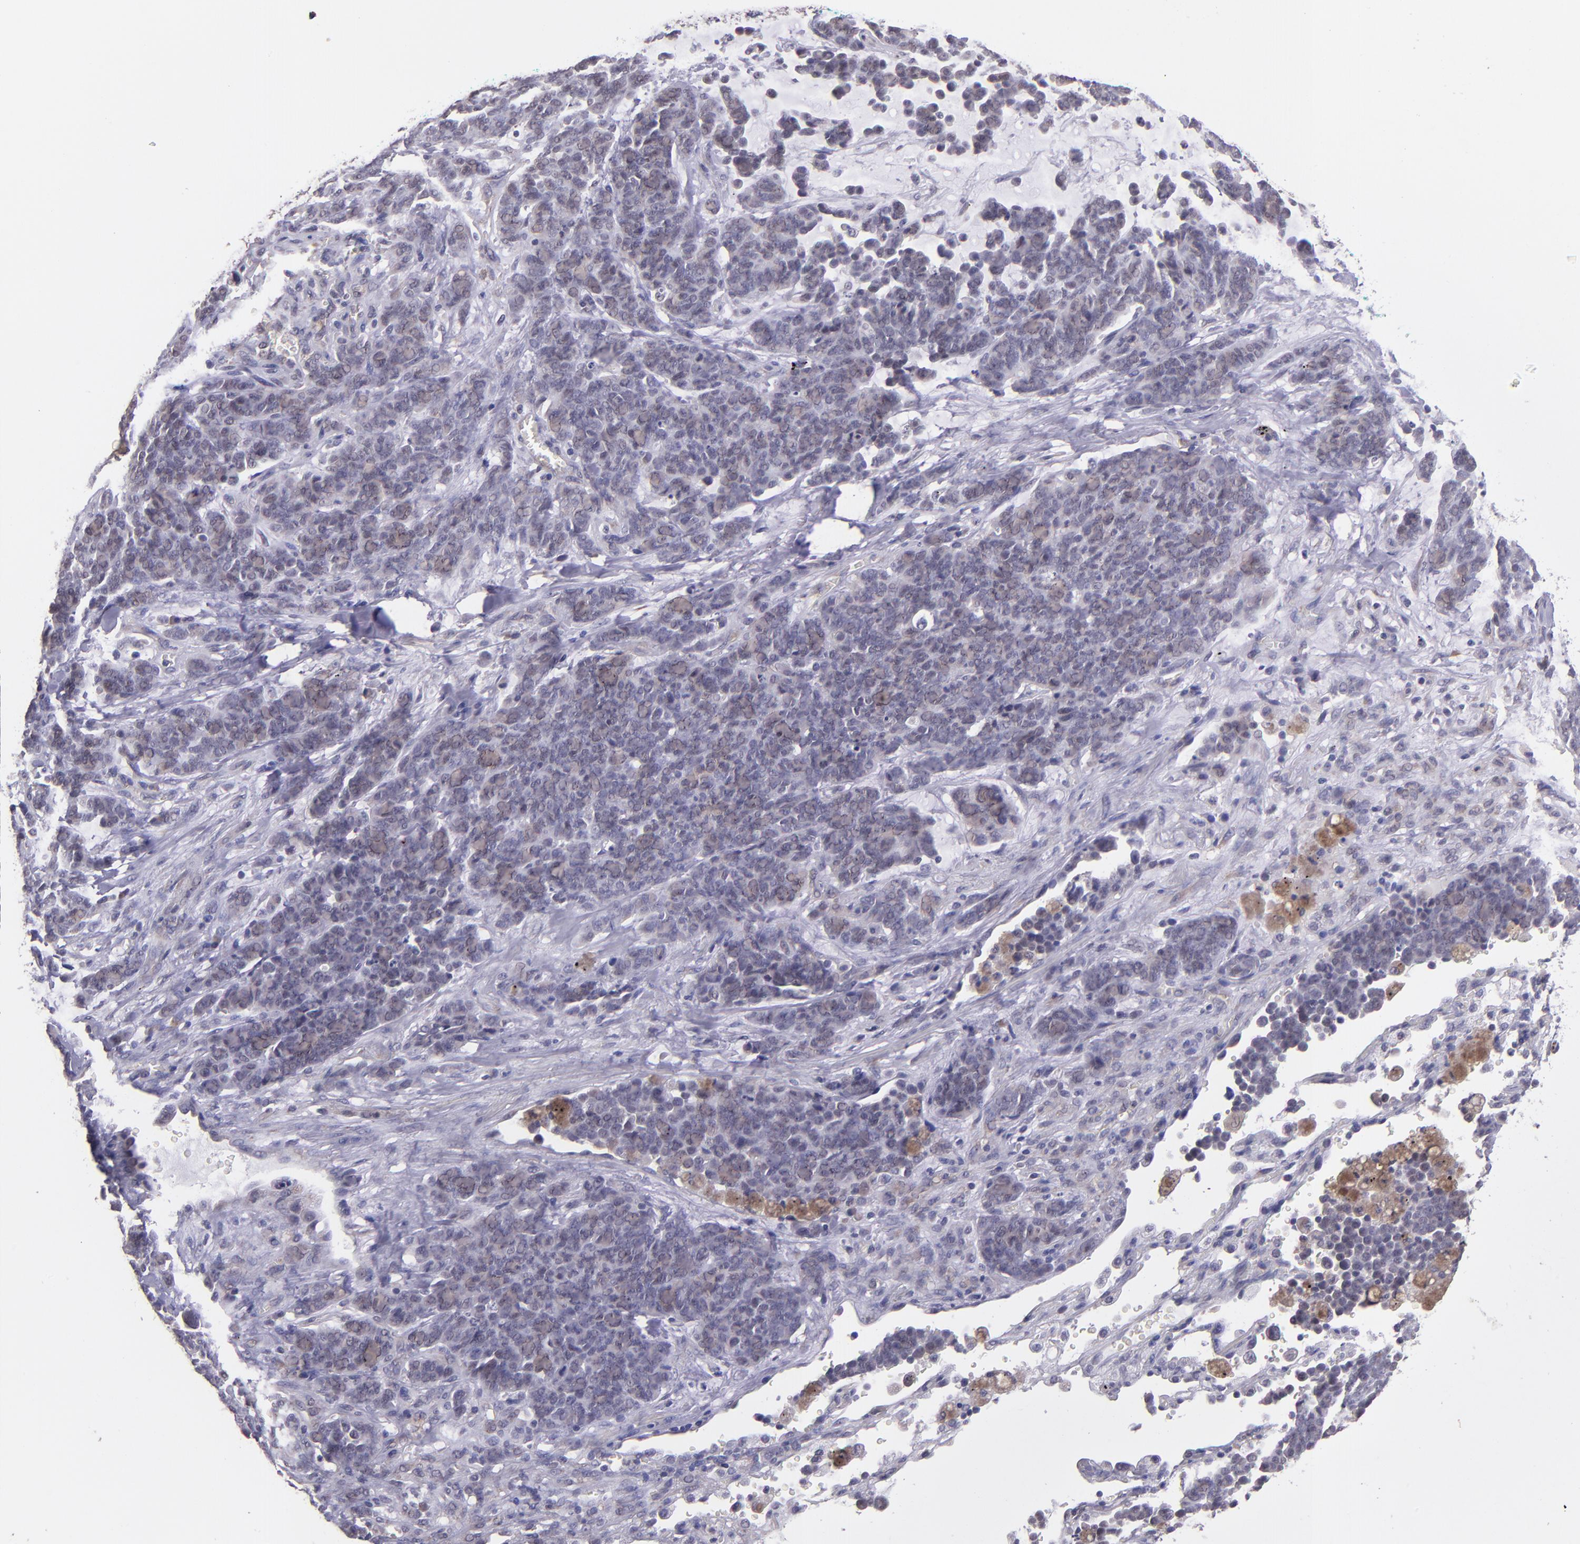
{"staining": {"intensity": "weak", "quantity": "<25%", "location": "cytoplasmic/membranous"}, "tissue": "lung cancer", "cell_type": "Tumor cells", "image_type": "cancer", "snomed": [{"axis": "morphology", "description": "Neoplasm, malignant, NOS"}, {"axis": "topography", "description": "Lung"}], "caption": "This is a micrograph of immunohistochemistry (IHC) staining of lung cancer (neoplasm (malignant)), which shows no staining in tumor cells. The staining is performed using DAB brown chromogen with nuclei counter-stained in using hematoxylin.", "gene": "TAF7L", "patient": {"sex": "female", "age": 58}}